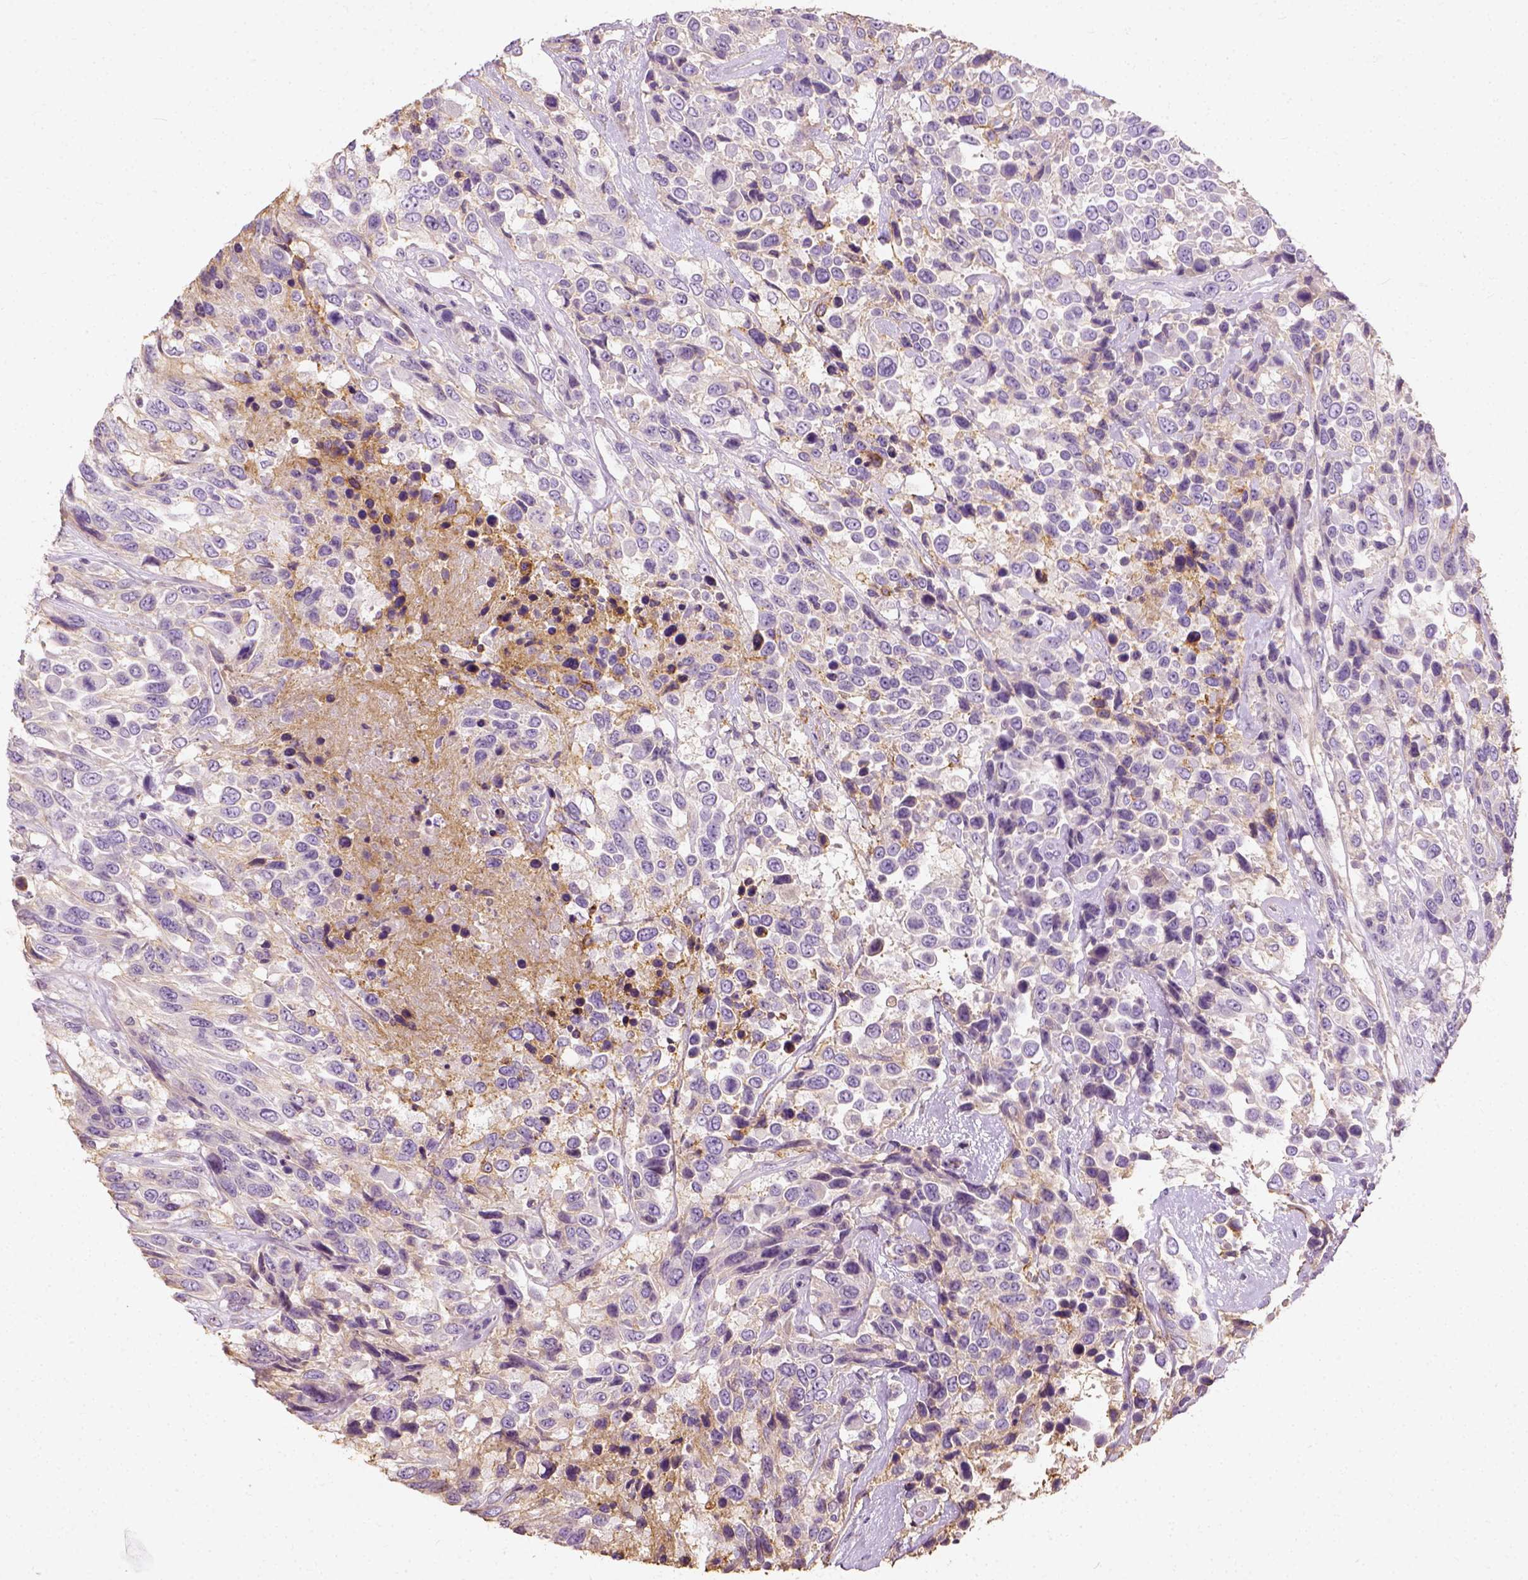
{"staining": {"intensity": "negative", "quantity": "none", "location": "none"}, "tissue": "urothelial cancer", "cell_type": "Tumor cells", "image_type": "cancer", "snomed": [{"axis": "morphology", "description": "Urothelial carcinoma, High grade"}, {"axis": "topography", "description": "Urinary bladder"}], "caption": "Urothelial cancer was stained to show a protein in brown. There is no significant expression in tumor cells.", "gene": "DHCR24", "patient": {"sex": "female", "age": 70}}